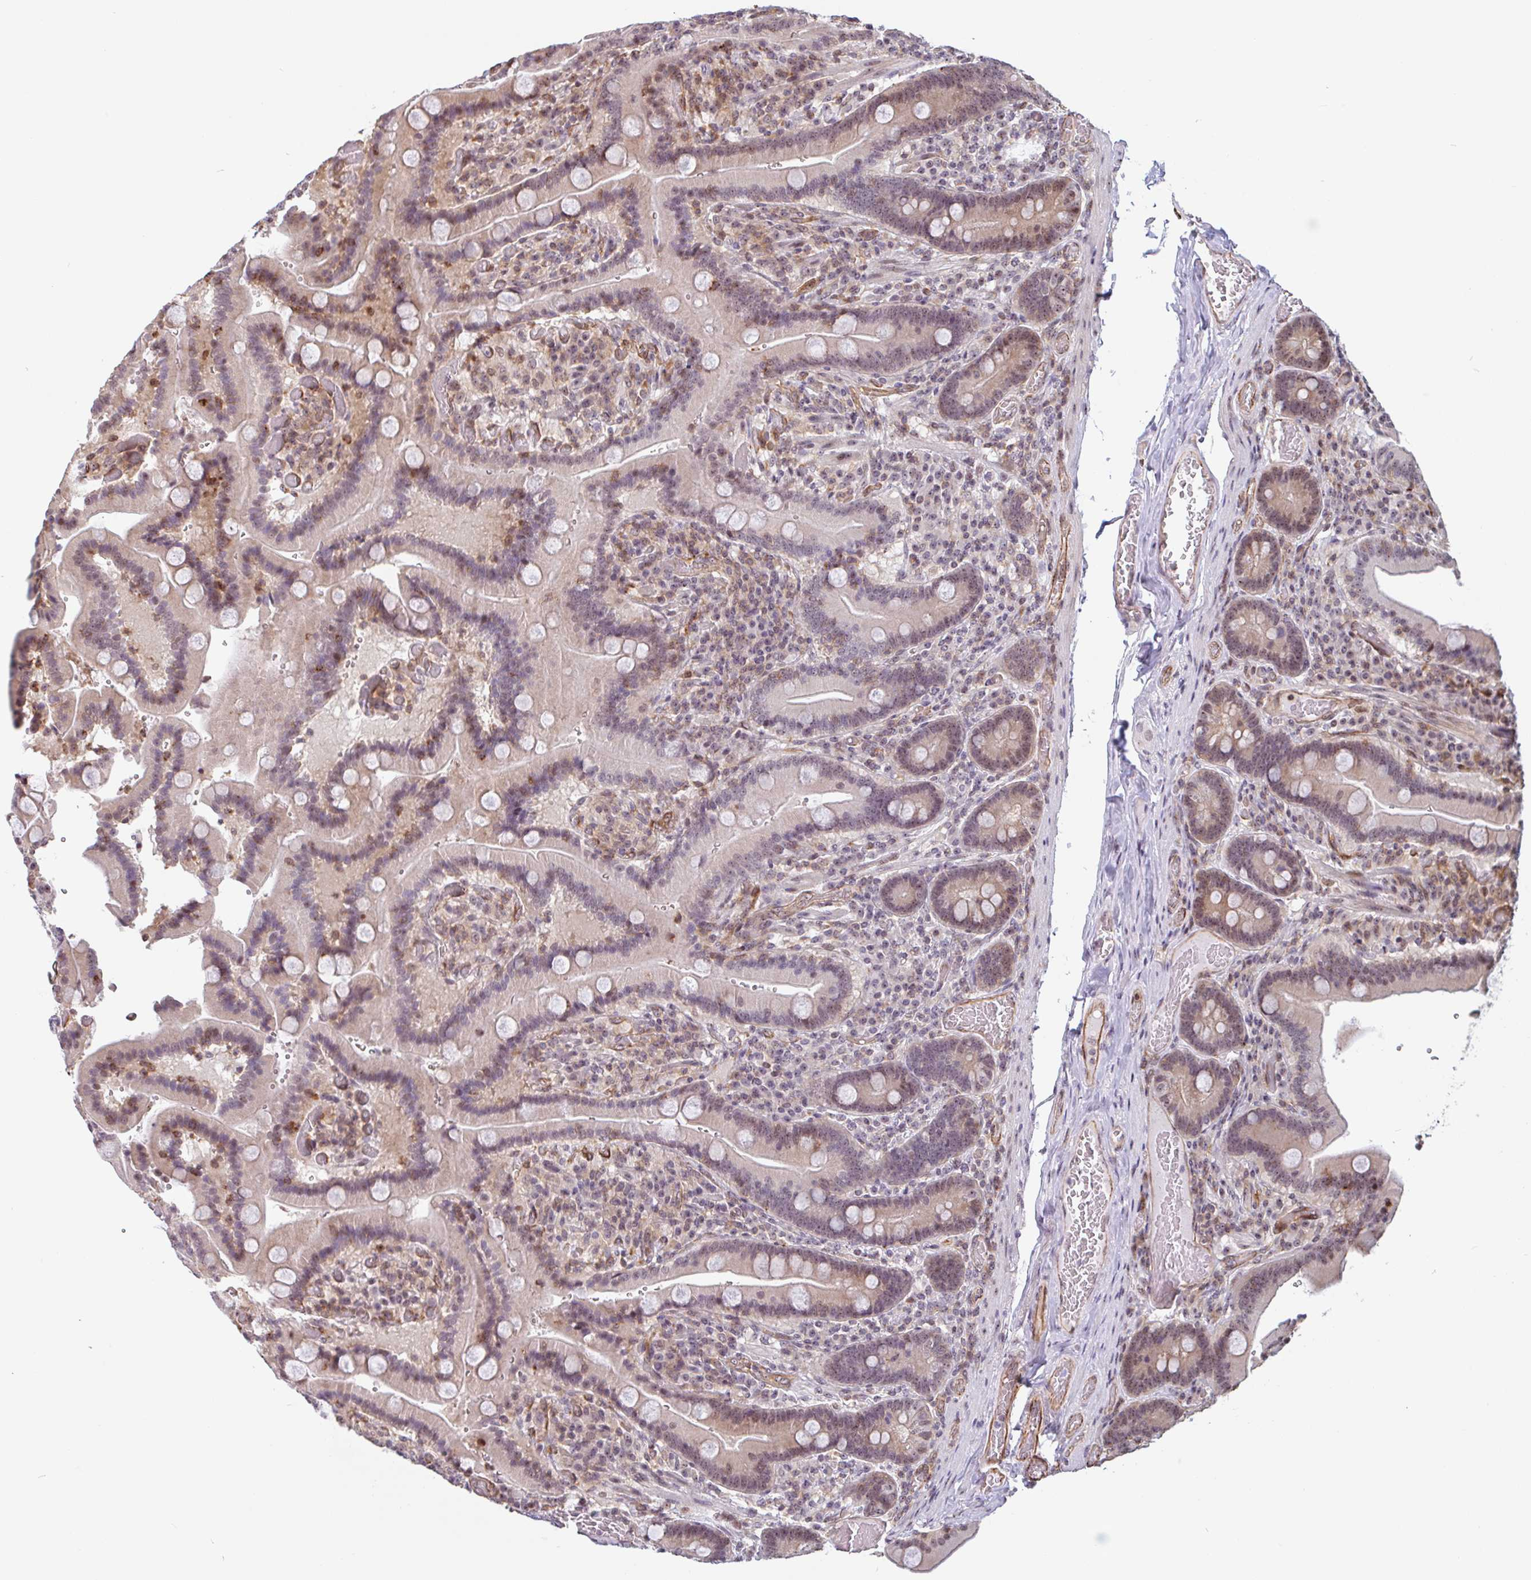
{"staining": {"intensity": "moderate", "quantity": "25%-75%", "location": "cytoplasmic/membranous,nuclear"}, "tissue": "duodenum", "cell_type": "Glandular cells", "image_type": "normal", "snomed": [{"axis": "morphology", "description": "Normal tissue, NOS"}, {"axis": "topography", "description": "Duodenum"}], "caption": "A high-resolution image shows immunohistochemistry (IHC) staining of benign duodenum, which reveals moderate cytoplasmic/membranous,nuclear staining in about 25%-75% of glandular cells. The protein of interest is shown in brown color, while the nuclei are stained blue.", "gene": "ZNF689", "patient": {"sex": "female", "age": 62}}